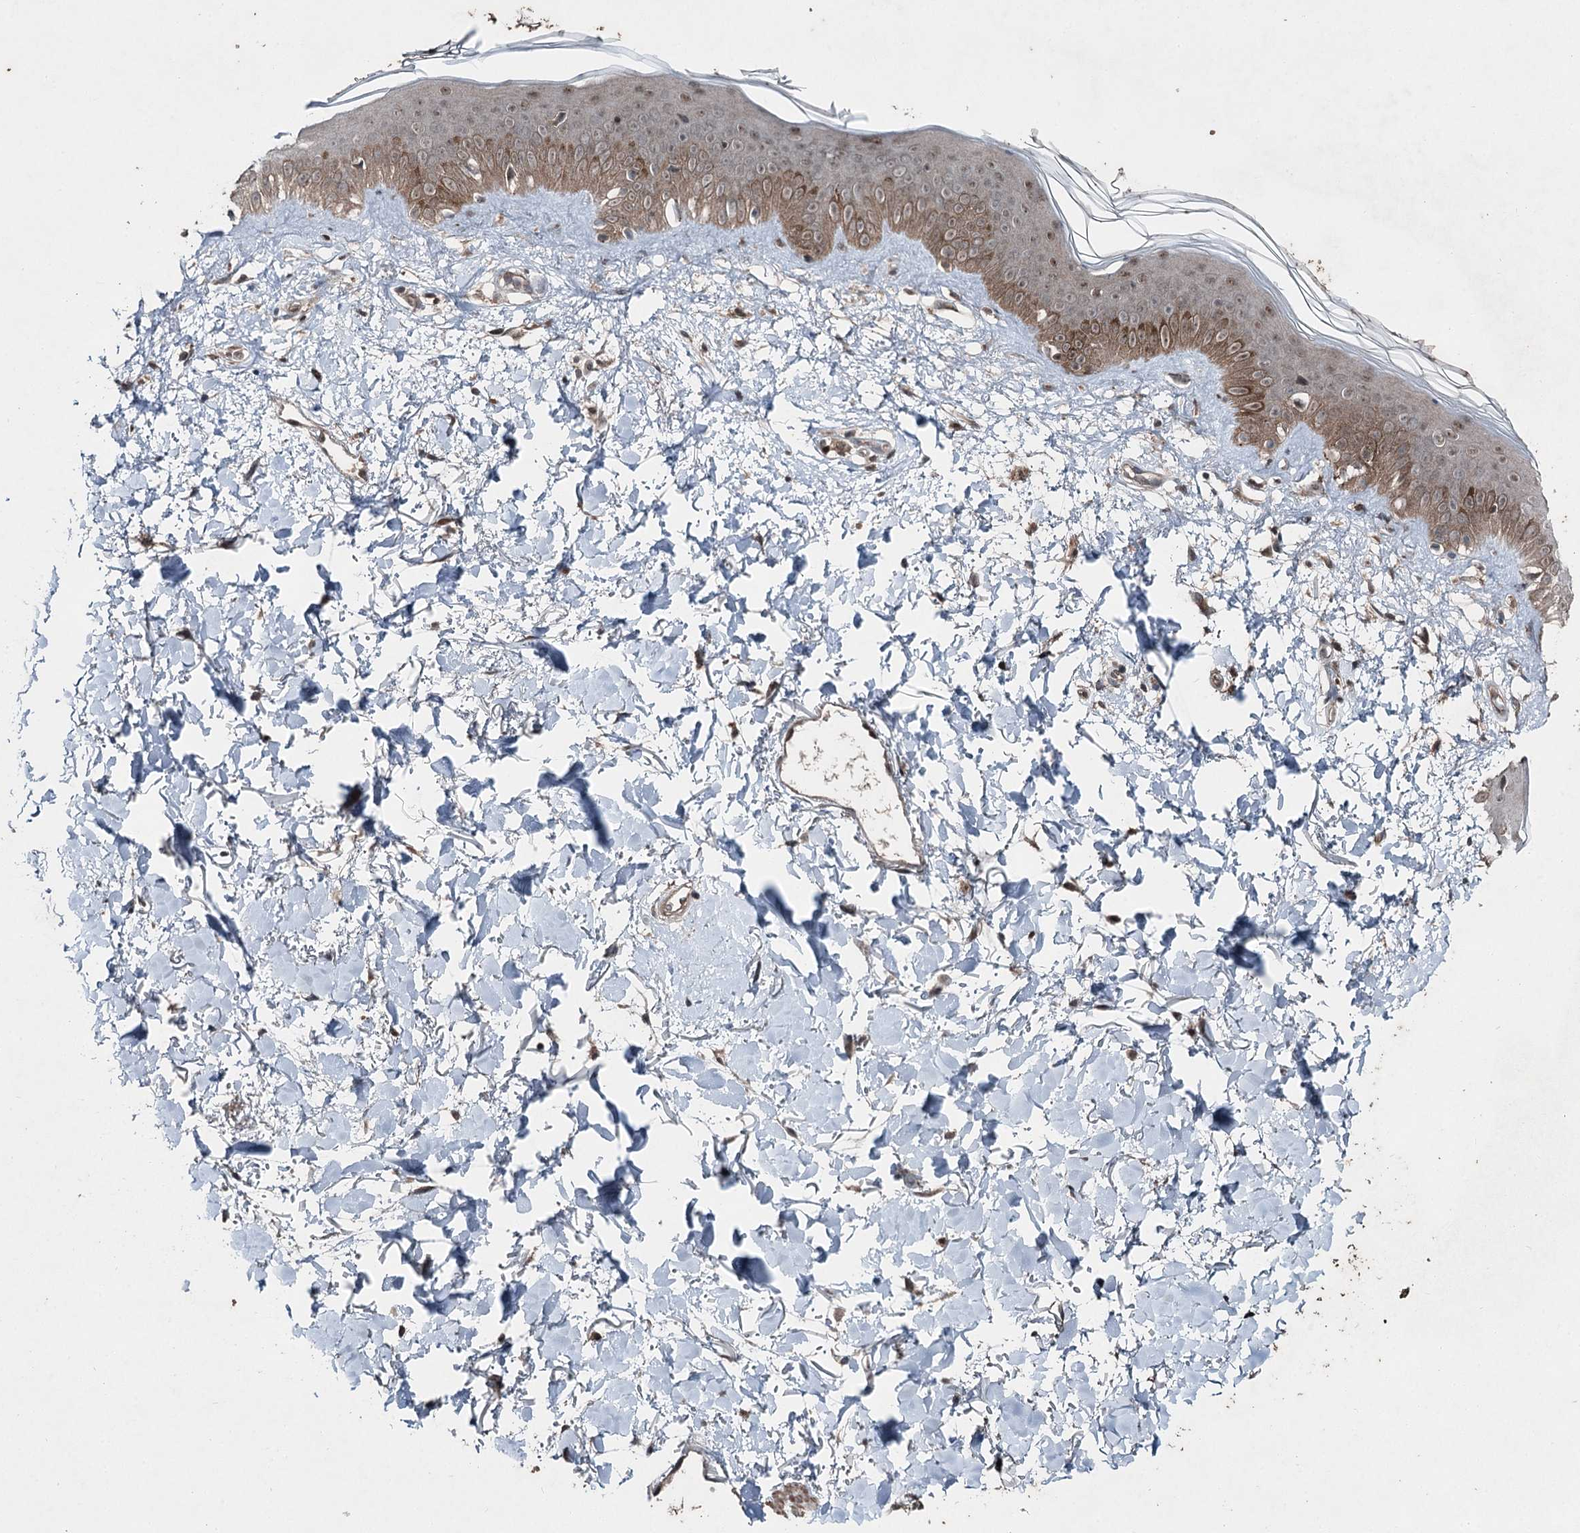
{"staining": {"intensity": "moderate", "quantity": ">75%", "location": "cytoplasmic/membranous,nuclear"}, "tissue": "skin", "cell_type": "Fibroblasts", "image_type": "normal", "snomed": [{"axis": "morphology", "description": "Normal tissue, NOS"}, {"axis": "topography", "description": "Skin"}], "caption": "Unremarkable skin was stained to show a protein in brown. There is medium levels of moderate cytoplasmic/membranous,nuclear staining in about >75% of fibroblasts. (DAB (3,3'-diaminobenzidine) = brown stain, brightfield microscopy at high magnification).", "gene": "BORCS7", "patient": {"sex": "female", "age": 58}}